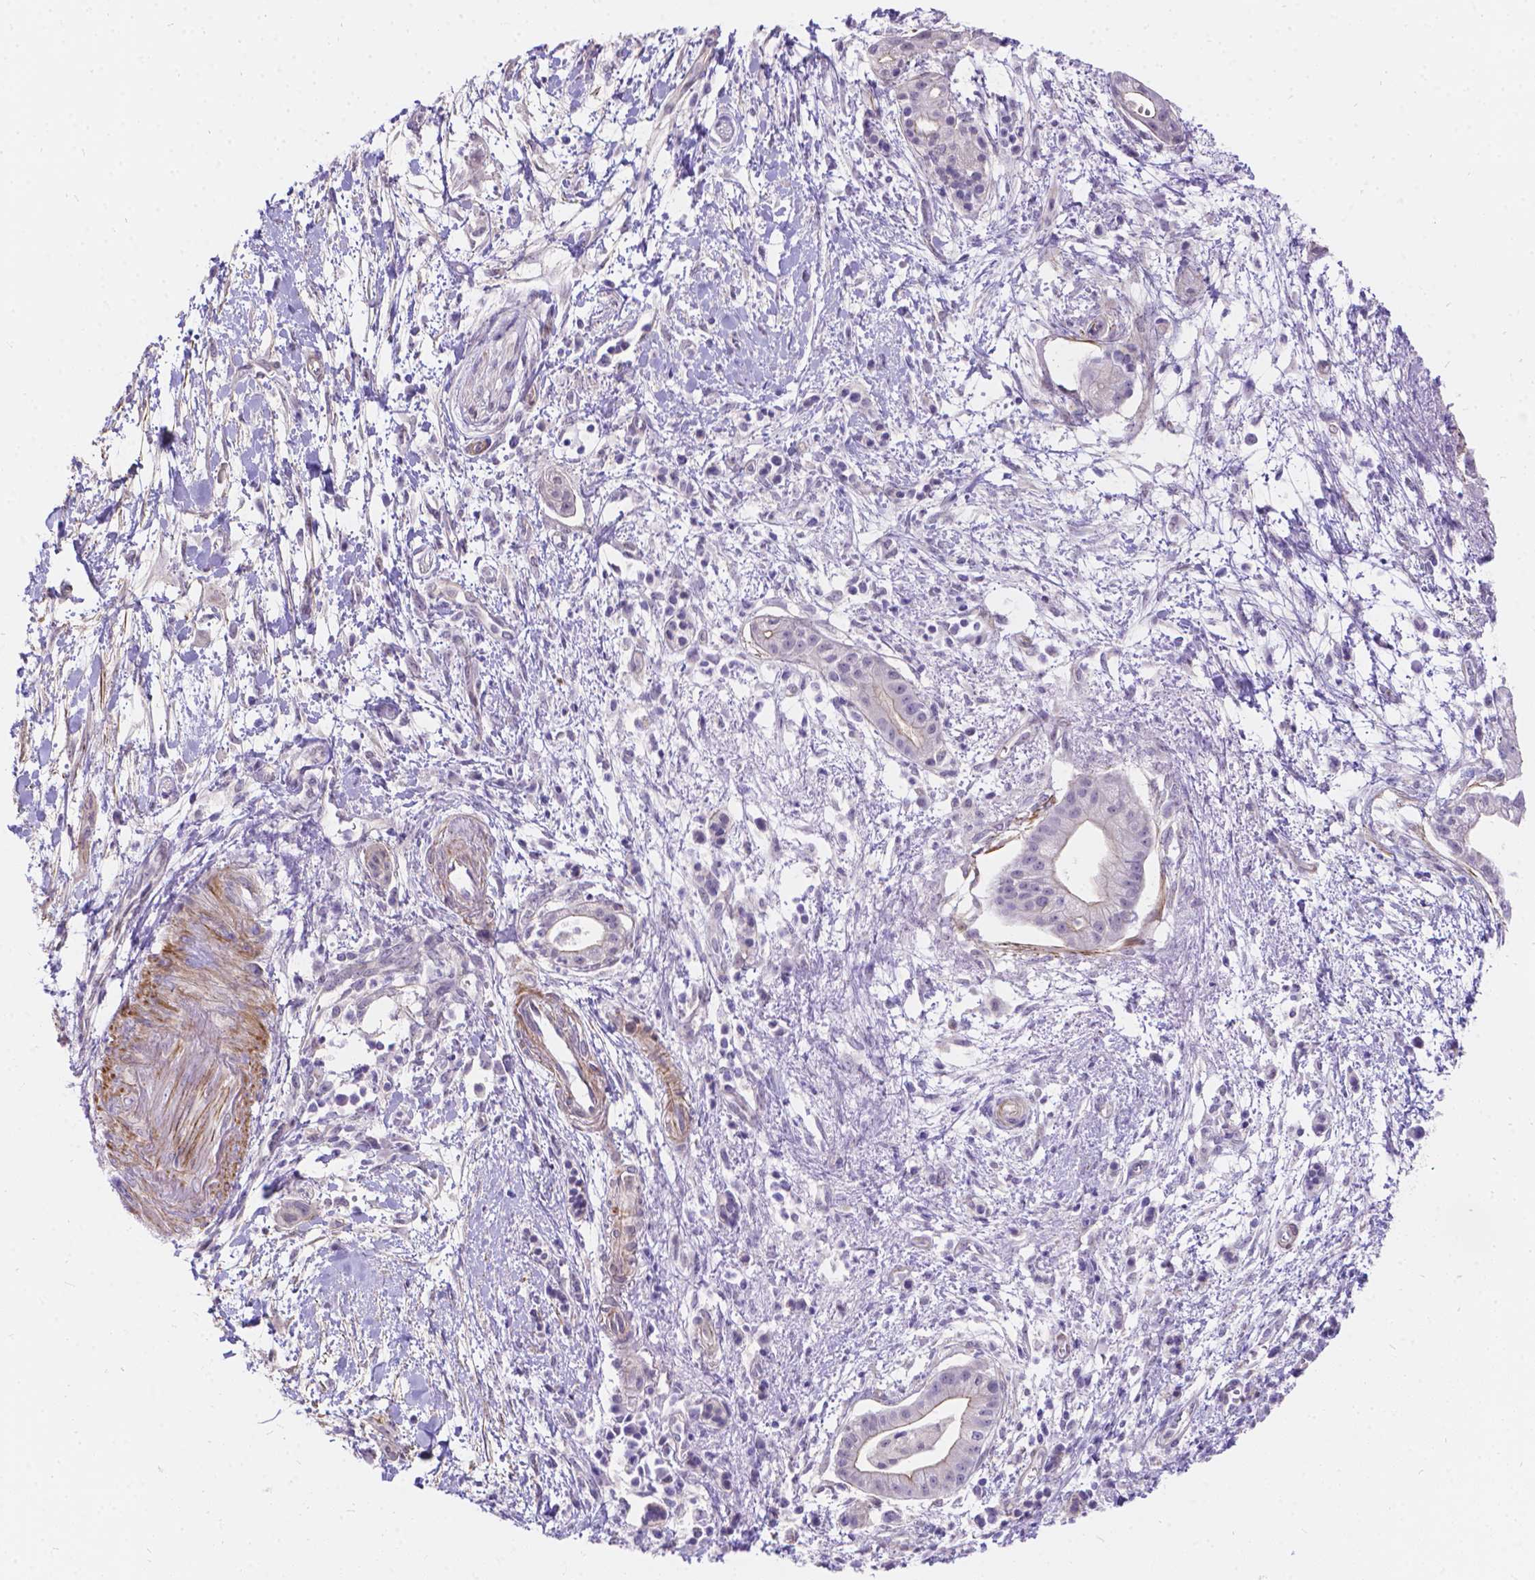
{"staining": {"intensity": "negative", "quantity": "none", "location": "none"}, "tissue": "pancreatic cancer", "cell_type": "Tumor cells", "image_type": "cancer", "snomed": [{"axis": "morphology", "description": "Normal tissue, NOS"}, {"axis": "morphology", "description": "Adenocarcinoma, NOS"}, {"axis": "topography", "description": "Lymph node"}, {"axis": "topography", "description": "Pancreas"}], "caption": "Immunohistochemistry (IHC) image of human adenocarcinoma (pancreatic) stained for a protein (brown), which shows no expression in tumor cells. Nuclei are stained in blue.", "gene": "PALS1", "patient": {"sex": "female", "age": 58}}